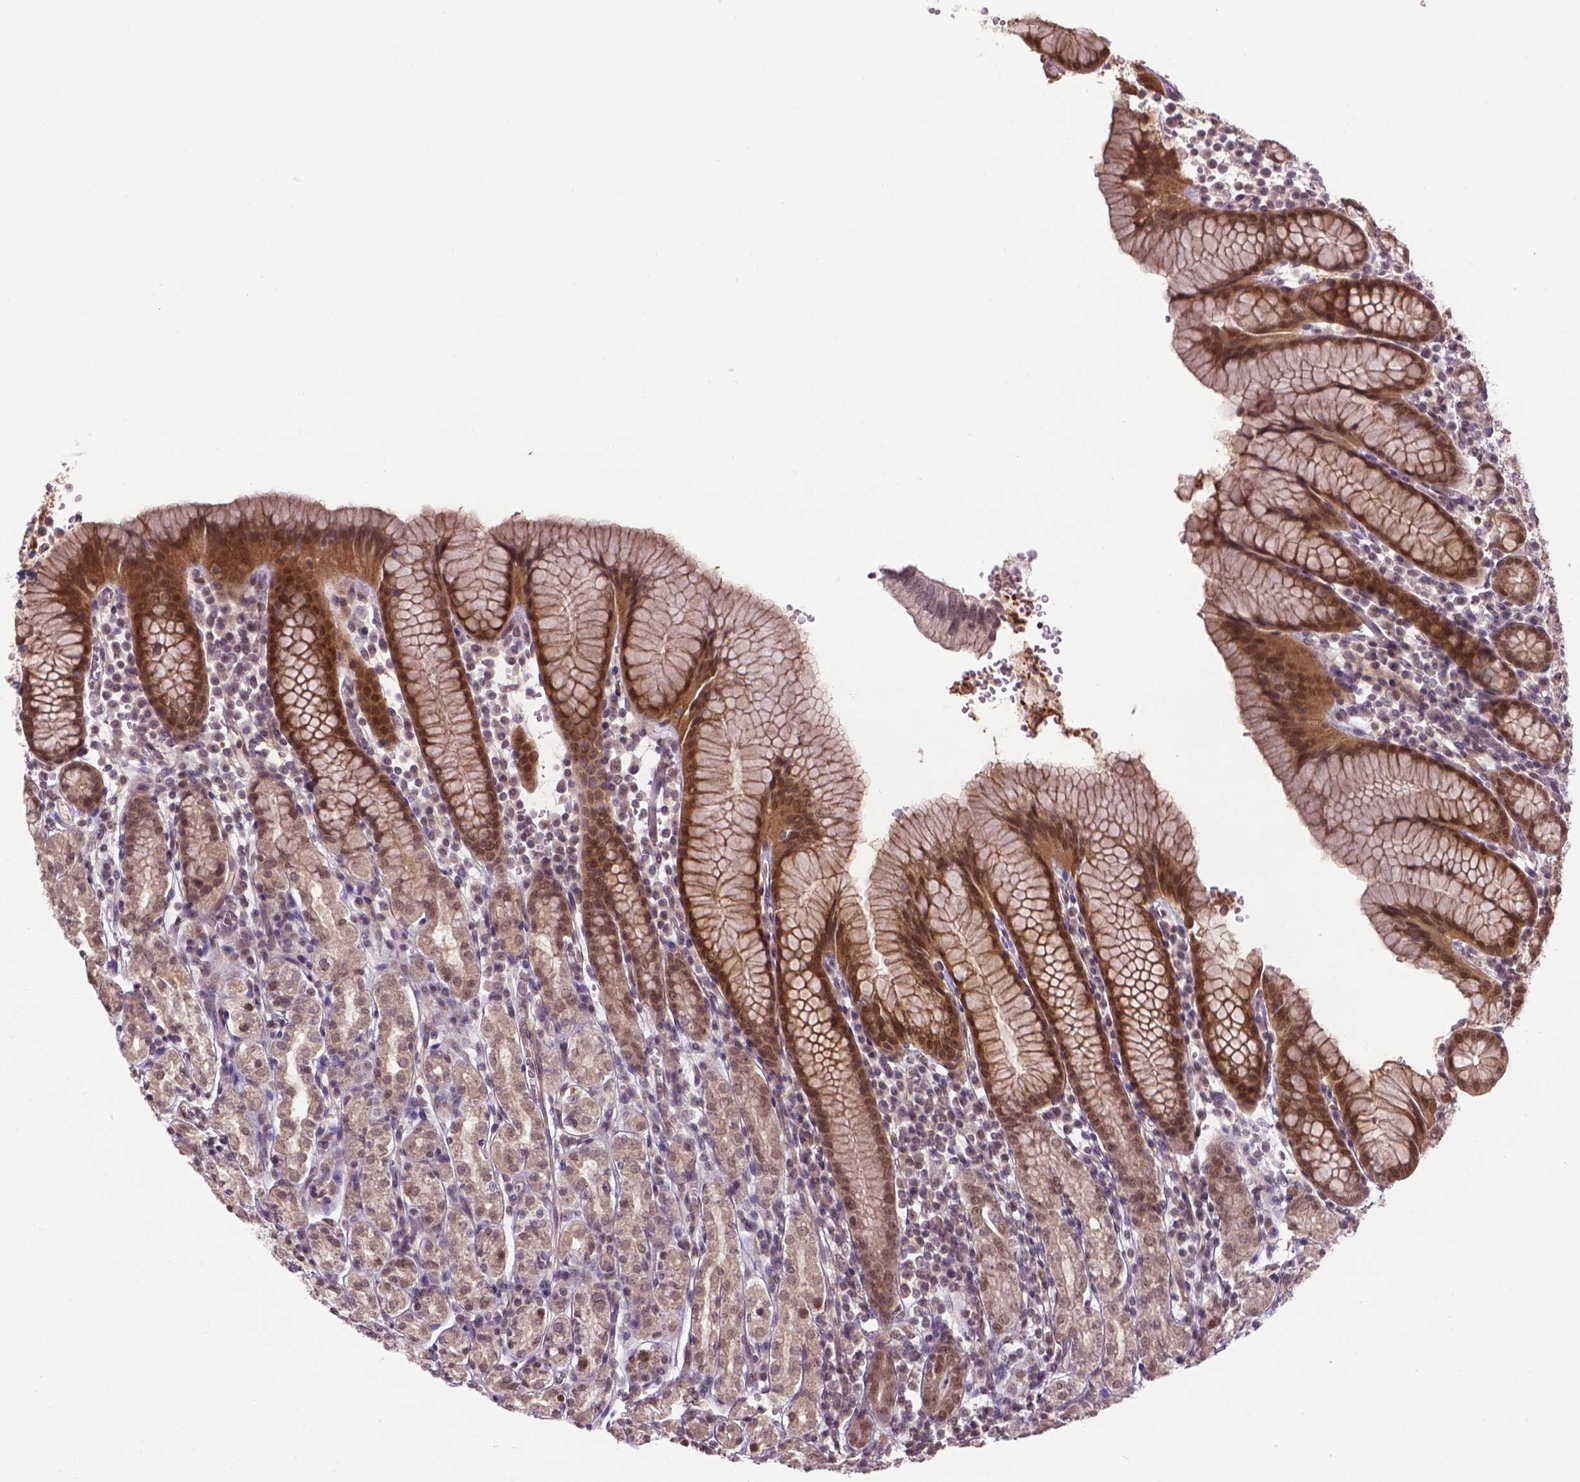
{"staining": {"intensity": "moderate", "quantity": "25%-75%", "location": "cytoplasmic/membranous,nuclear"}, "tissue": "stomach", "cell_type": "Glandular cells", "image_type": "normal", "snomed": [{"axis": "morphology", "description": "Normal tissue, NOS"}, {"axis": "topography", "description": "Stomach, upper"}, {"axis": "topography", "description": "Stomach"}], "caption": "This photomicrograph shows unremarkable stomach stained with immunohistochemistry to label a protein in brown. The cytoplasmic/membranous,nuclear of glandular cells show moderate positivity for the protein. Nuclei are counter-stained blue.", "gene": "ANKRD54", "patient": {"sex": "male", "age": 62}}